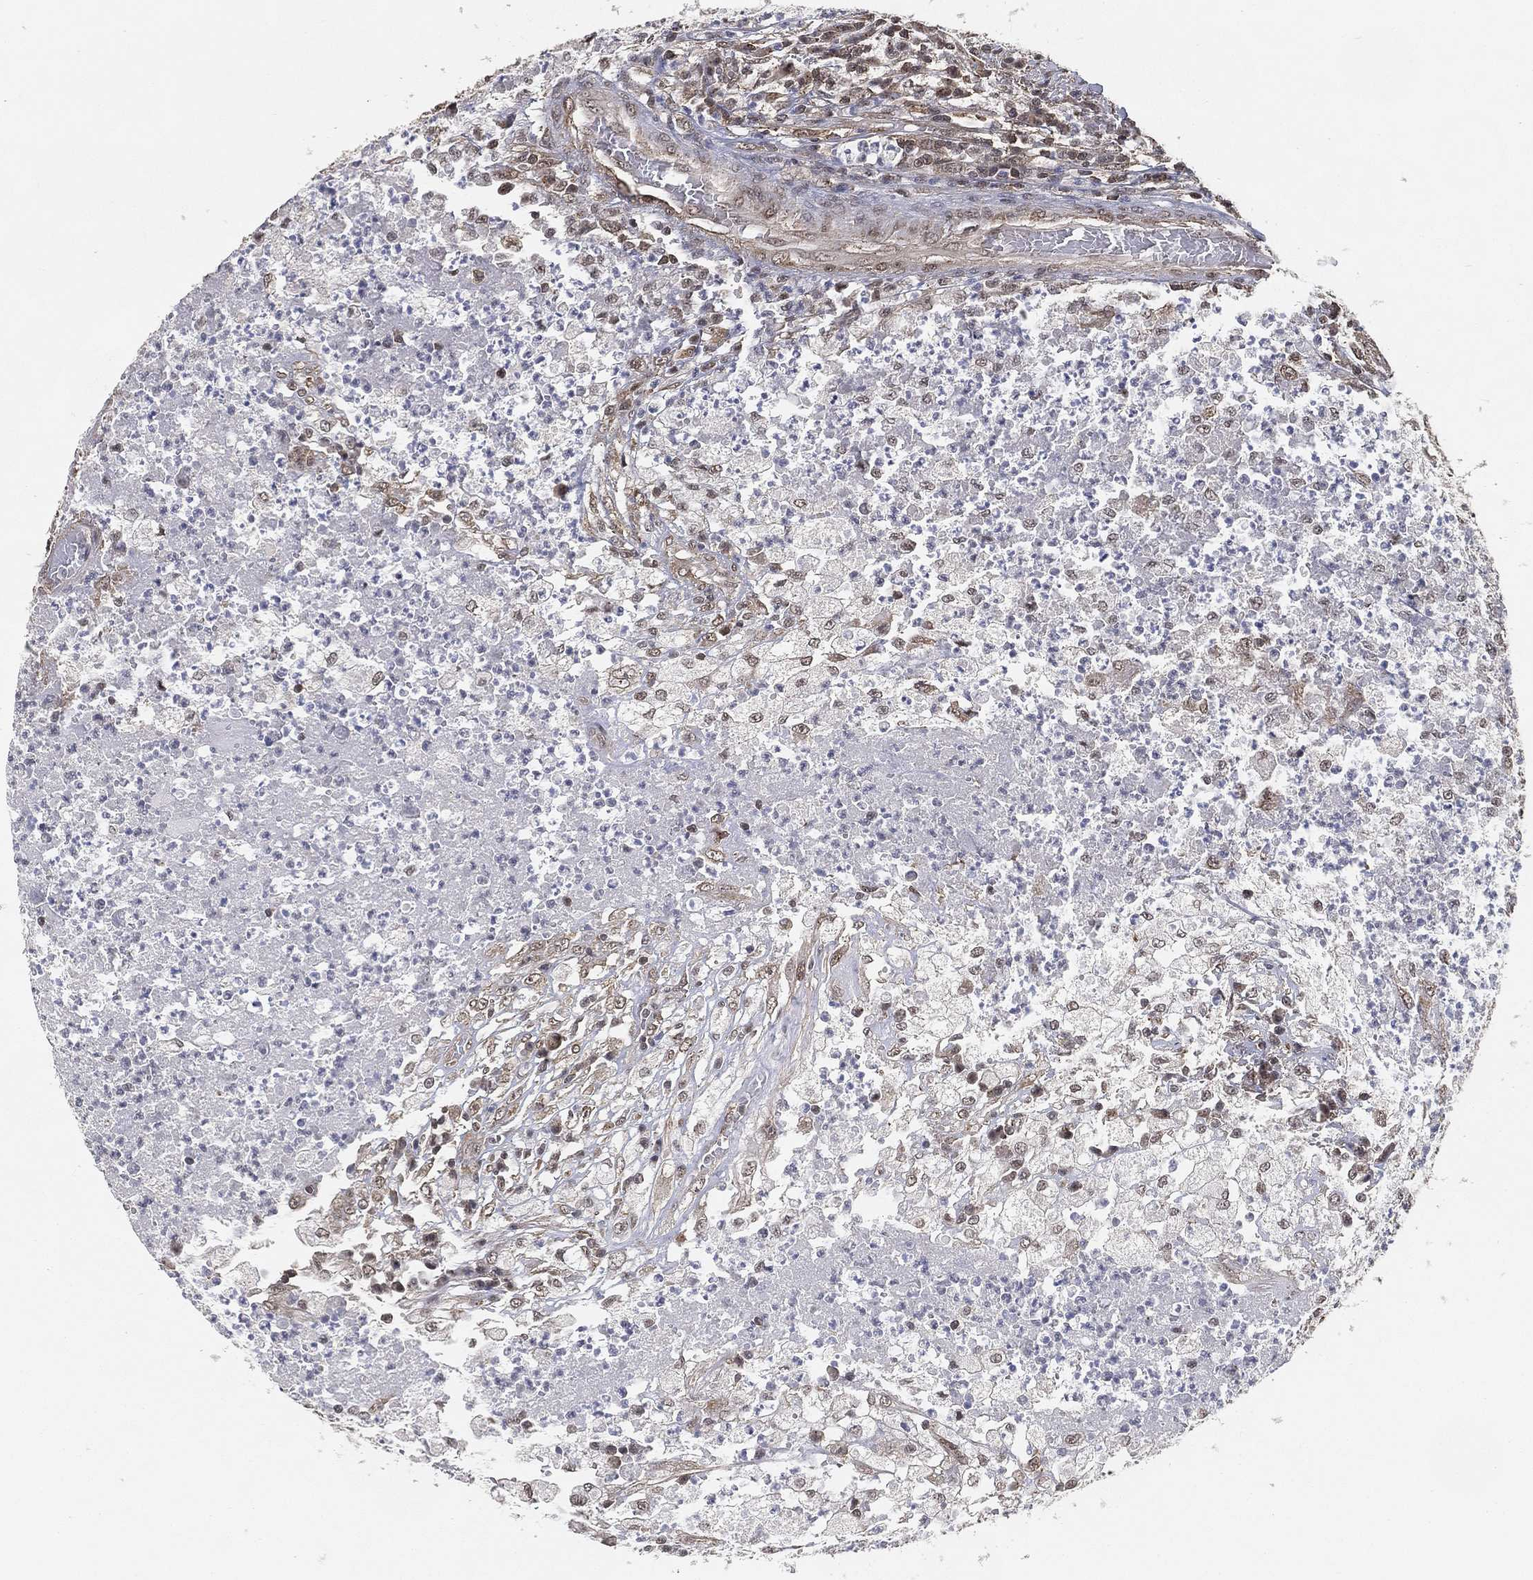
{"staining": {"intensity": "moderate", "quantity": "<25%", "location": "nuclear"}, "tissue": "testis cancer", "cell_type": "Tumor cells", "image_type": "cancer", "snomed": [{"axis": "morphology", "description": "Necrosis, NOS"}, {"axis": "morphology", "description": "Carcinoma, Embryonal, NOS"}, {"axis": "topography", "description": "Testis"}], "caption": "Embryonal carcinoma (testis) stained with a brown dye displays moderate nuclear positive positivity in approximately <25% of tumor cells.", "gene": "RSRC2", "patient": {"sex": "male", "age": 19}}